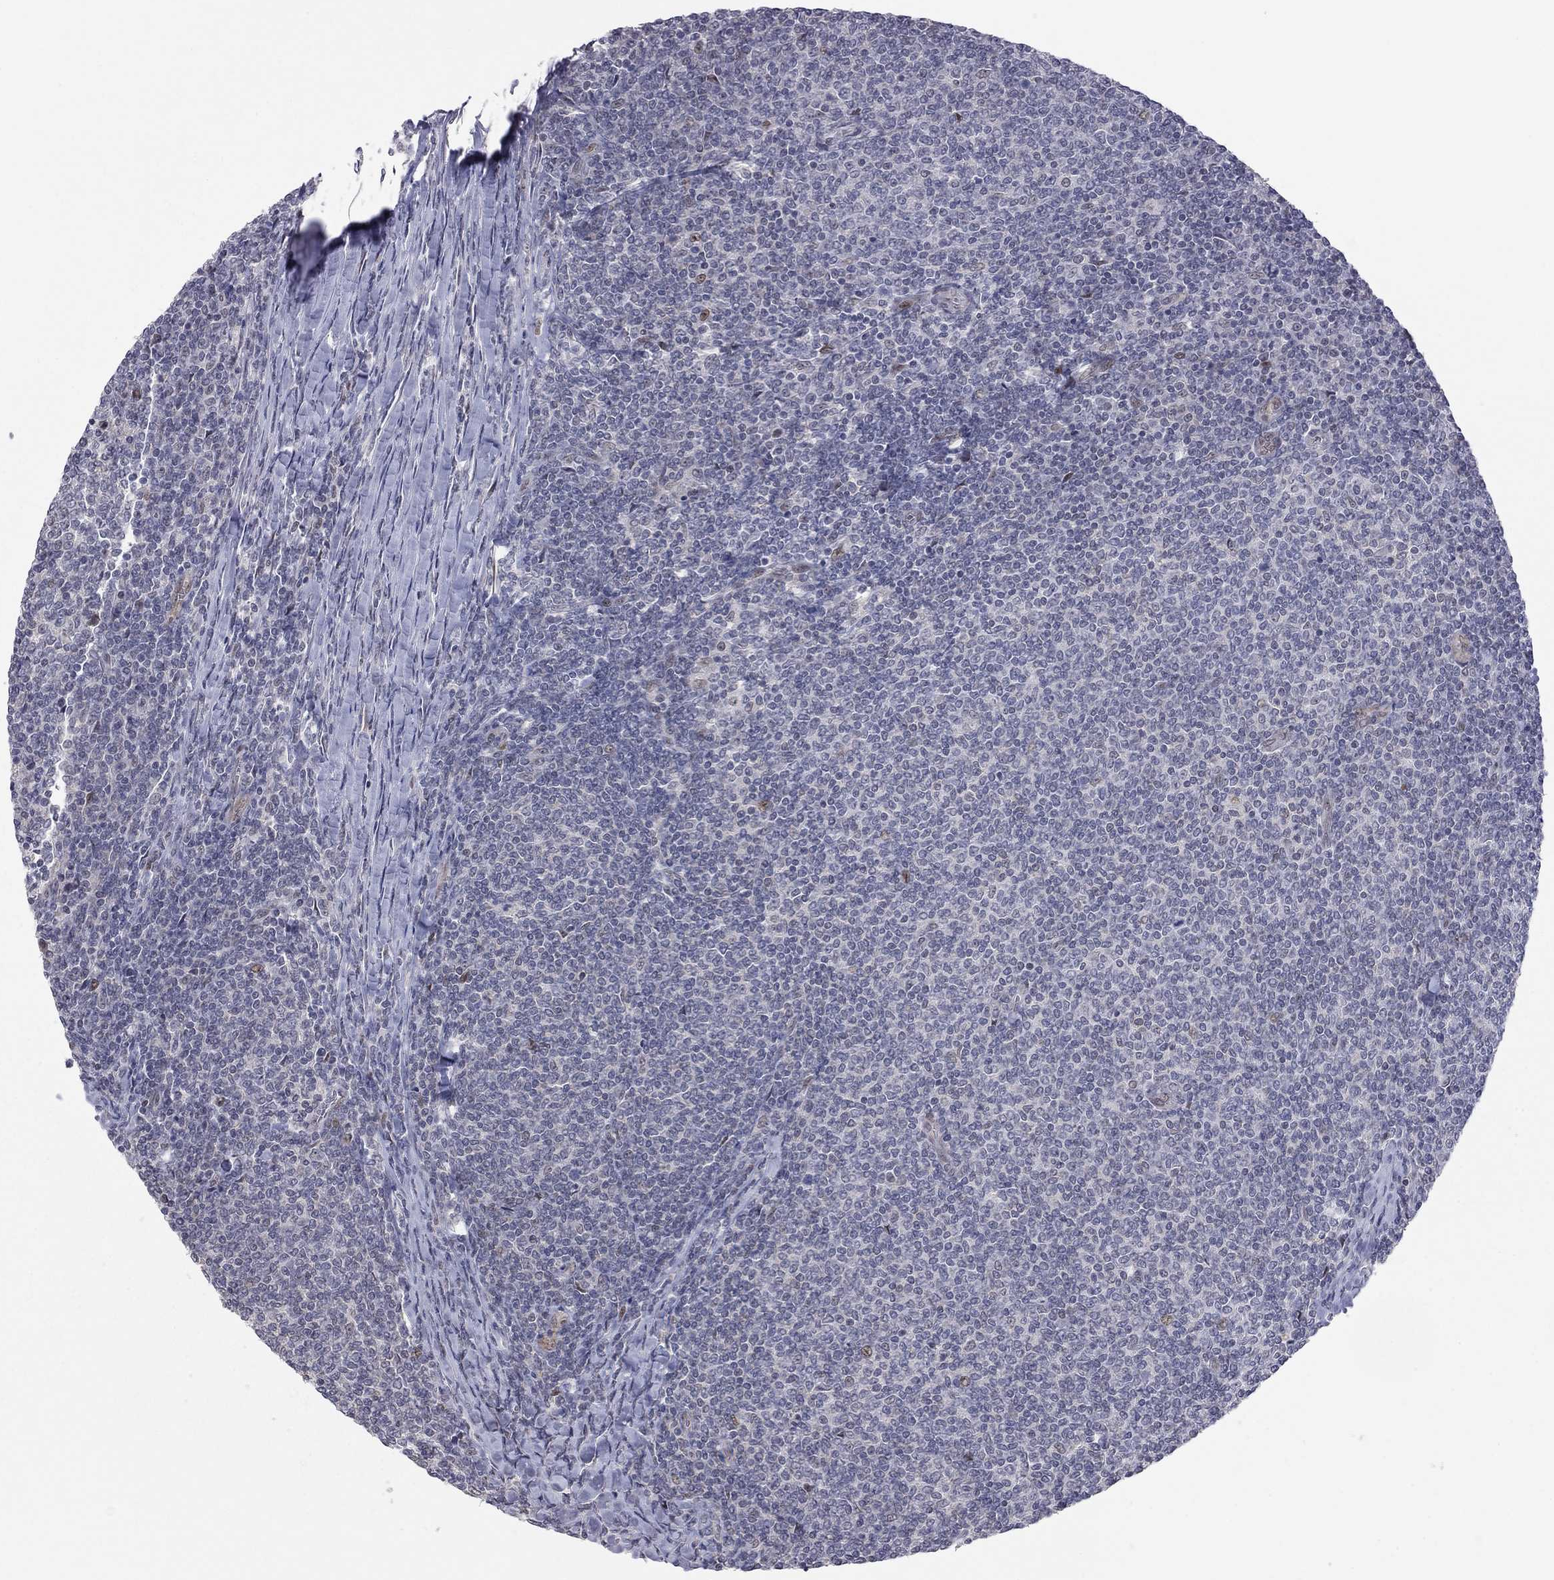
{"staining": {"intensity": "negative", "quantity": "none", "location": "none"}, "tissue": "lymphoma", "cell_type": "Tumor cells", "image_type": "cancer", "snomed": [{"axis": "morphology", "description": "Malignant lymphoma, non-Hodgkin's type, Low grade"}, {"axis": "topography", "description": "Lymph node"}], "caption": "Low-grade malignant lymphoma, non-Hodgkin's type was stained to show a protein in brown. There is no significant expression in tumor cells. (Brightfield microscopy of DAB IHC at high magnification).", "gene": "MC3R", "patient": {"sex": "male", "age": 52}}